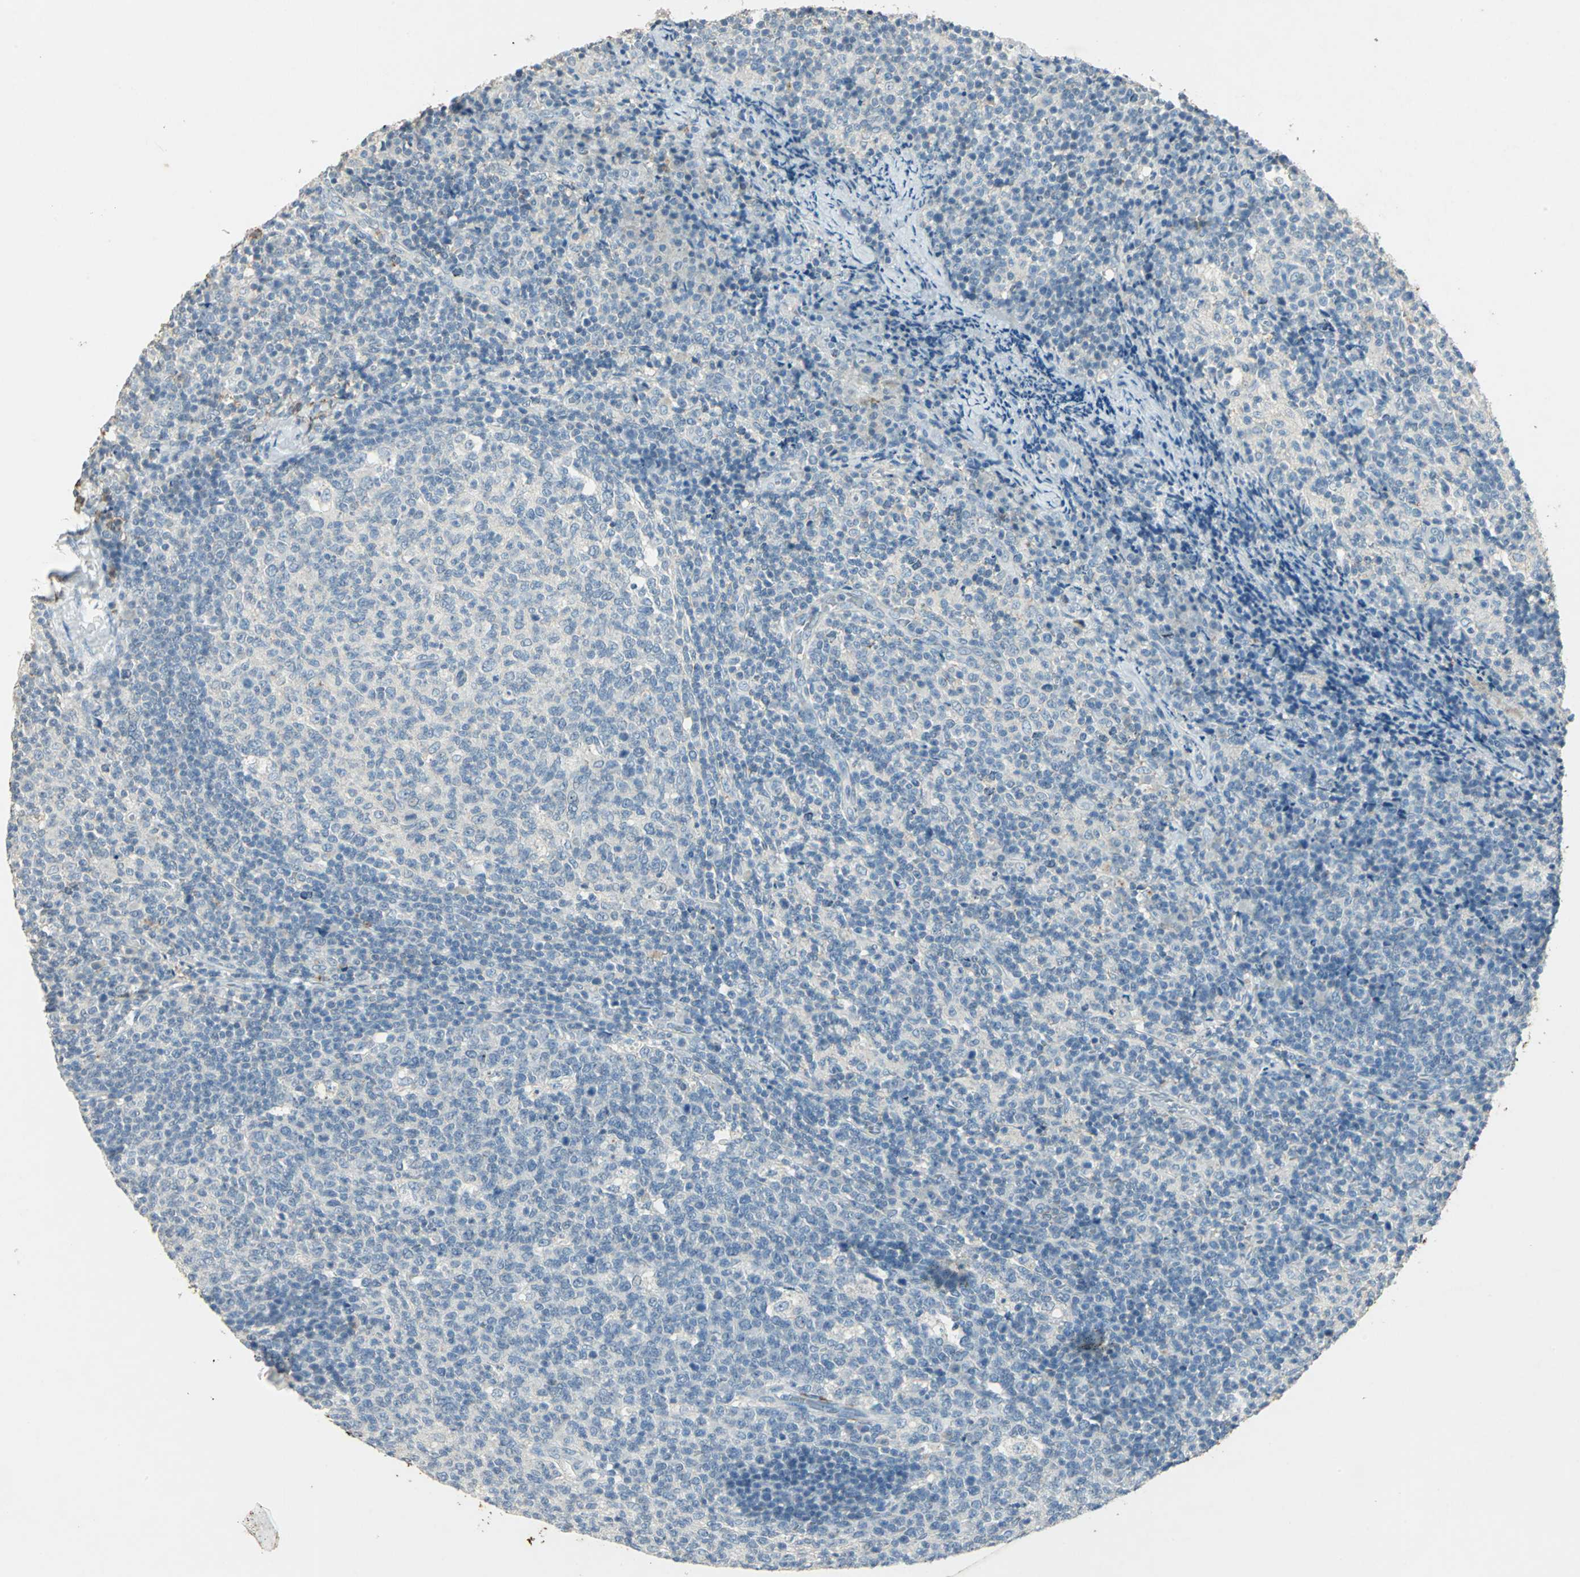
{"staining": {"intensity": "negative", "quantity": "none", "location": "none"}, "tissue": "lymph node", "cell_type": "Germinal center cells", "image_type": "normal", "snomed": [{"axis": "morphology", "description": "Normal tissue, NOS"}, {"axis": "morphology", "description": "Inflammation, NOS"}, {"axis": "topography", "description": "Lymph node"}], "caption": "This is a micrograph of IHC staining of benign lymph node, which shows no positivity in germinal center cells.", "gene": "CAMK2B", "patient": {"sex": "male", "age": 55}}